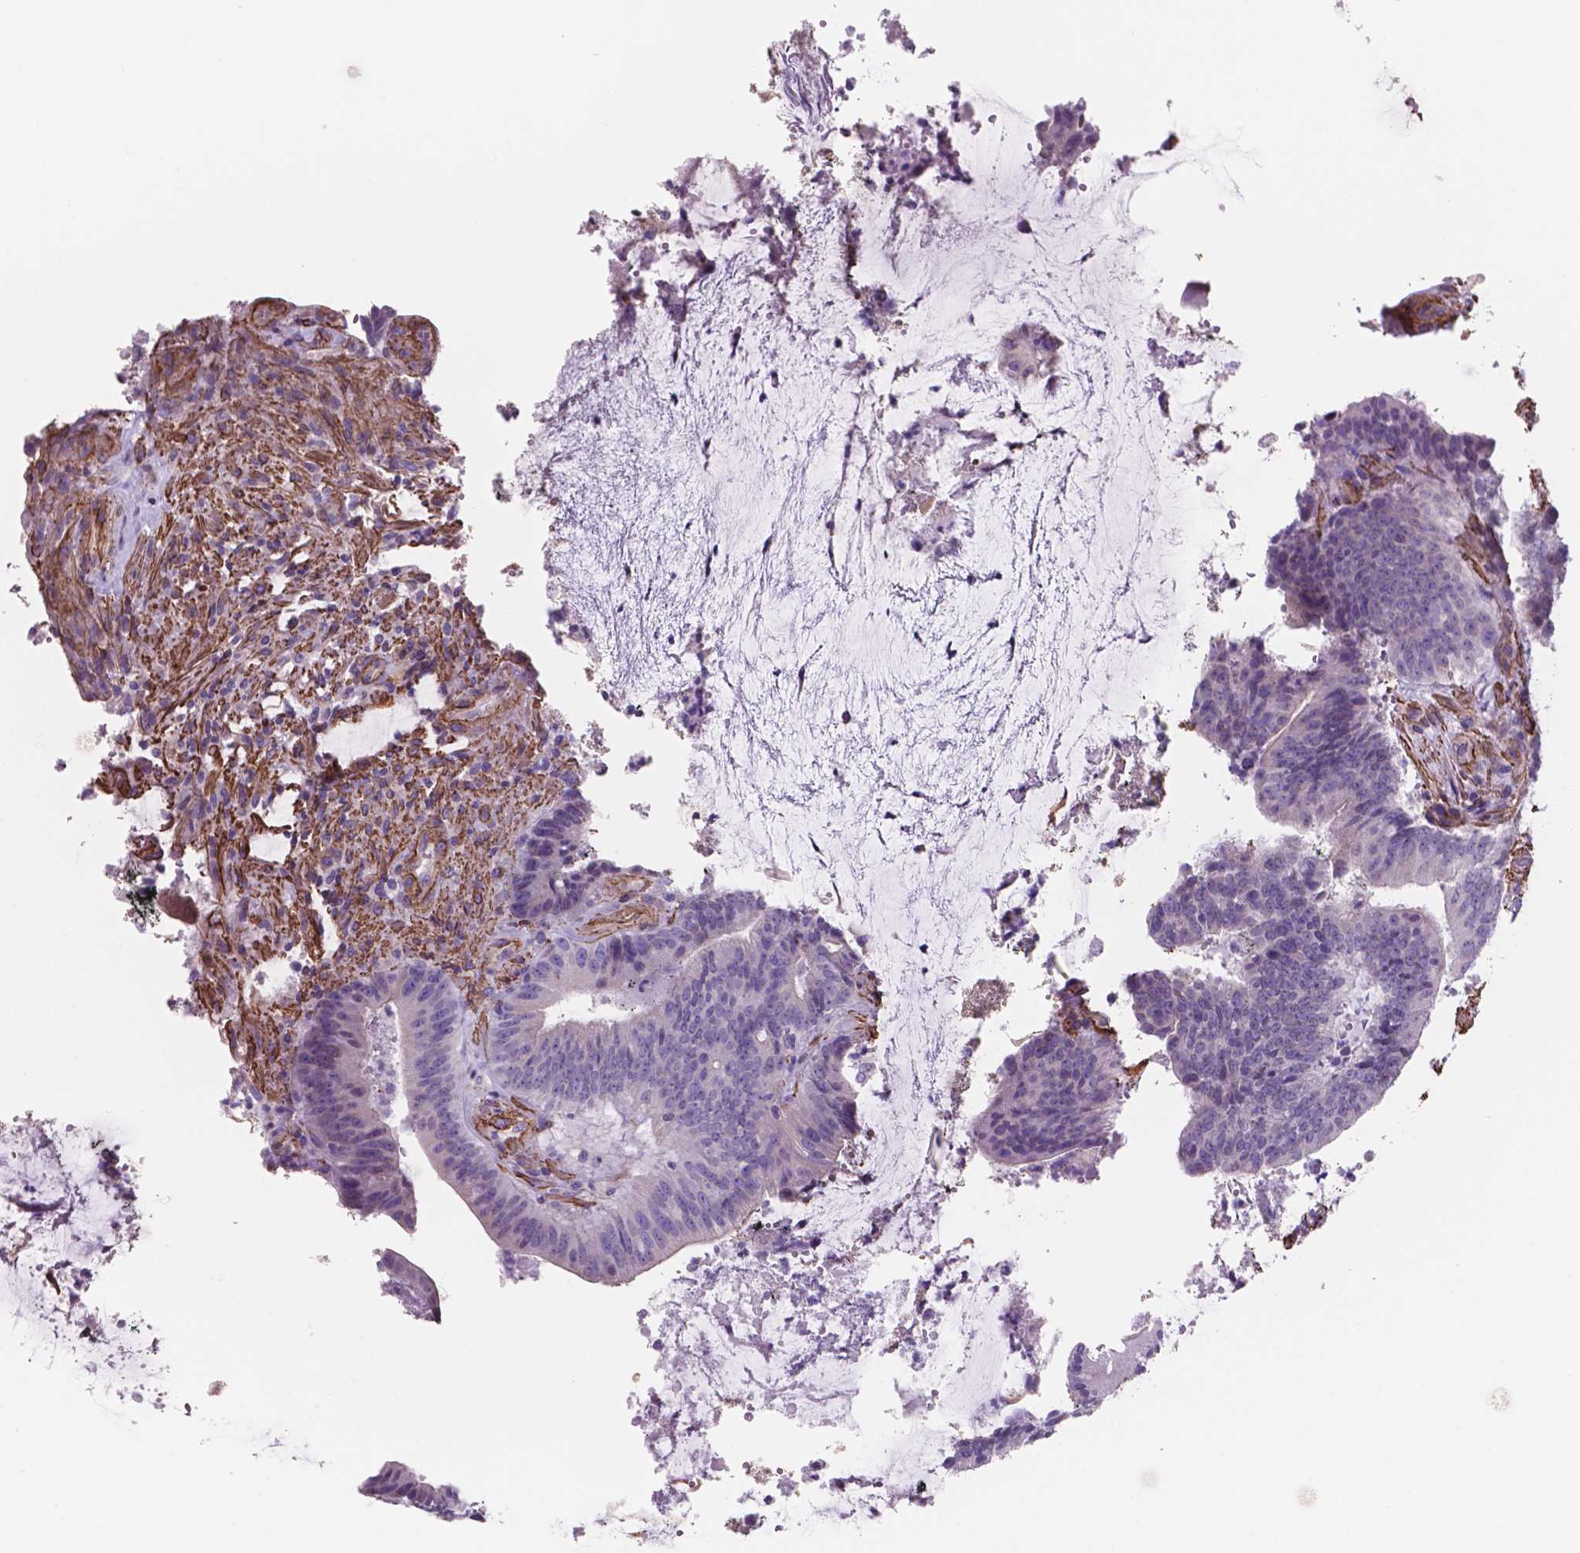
{"staining": {"intensity": "negative", "quantity": "none", "location": "none"}, "tissue": "colorectal cancer", "cell_type": "Tumor cells", "image_type": "cancer", "snomed": [{"axis": "morphology", "description": "Adenocarcinoma, NOS"}, {"axis": "topography", "description": "Colon"}], "caption": "Immunohistochemical staining of colorectal adenocarcinoma demonstrates no significant staining in tumor cells.", "gene": "TOR2A", "patient": {"sex": "female", "age": 43}}